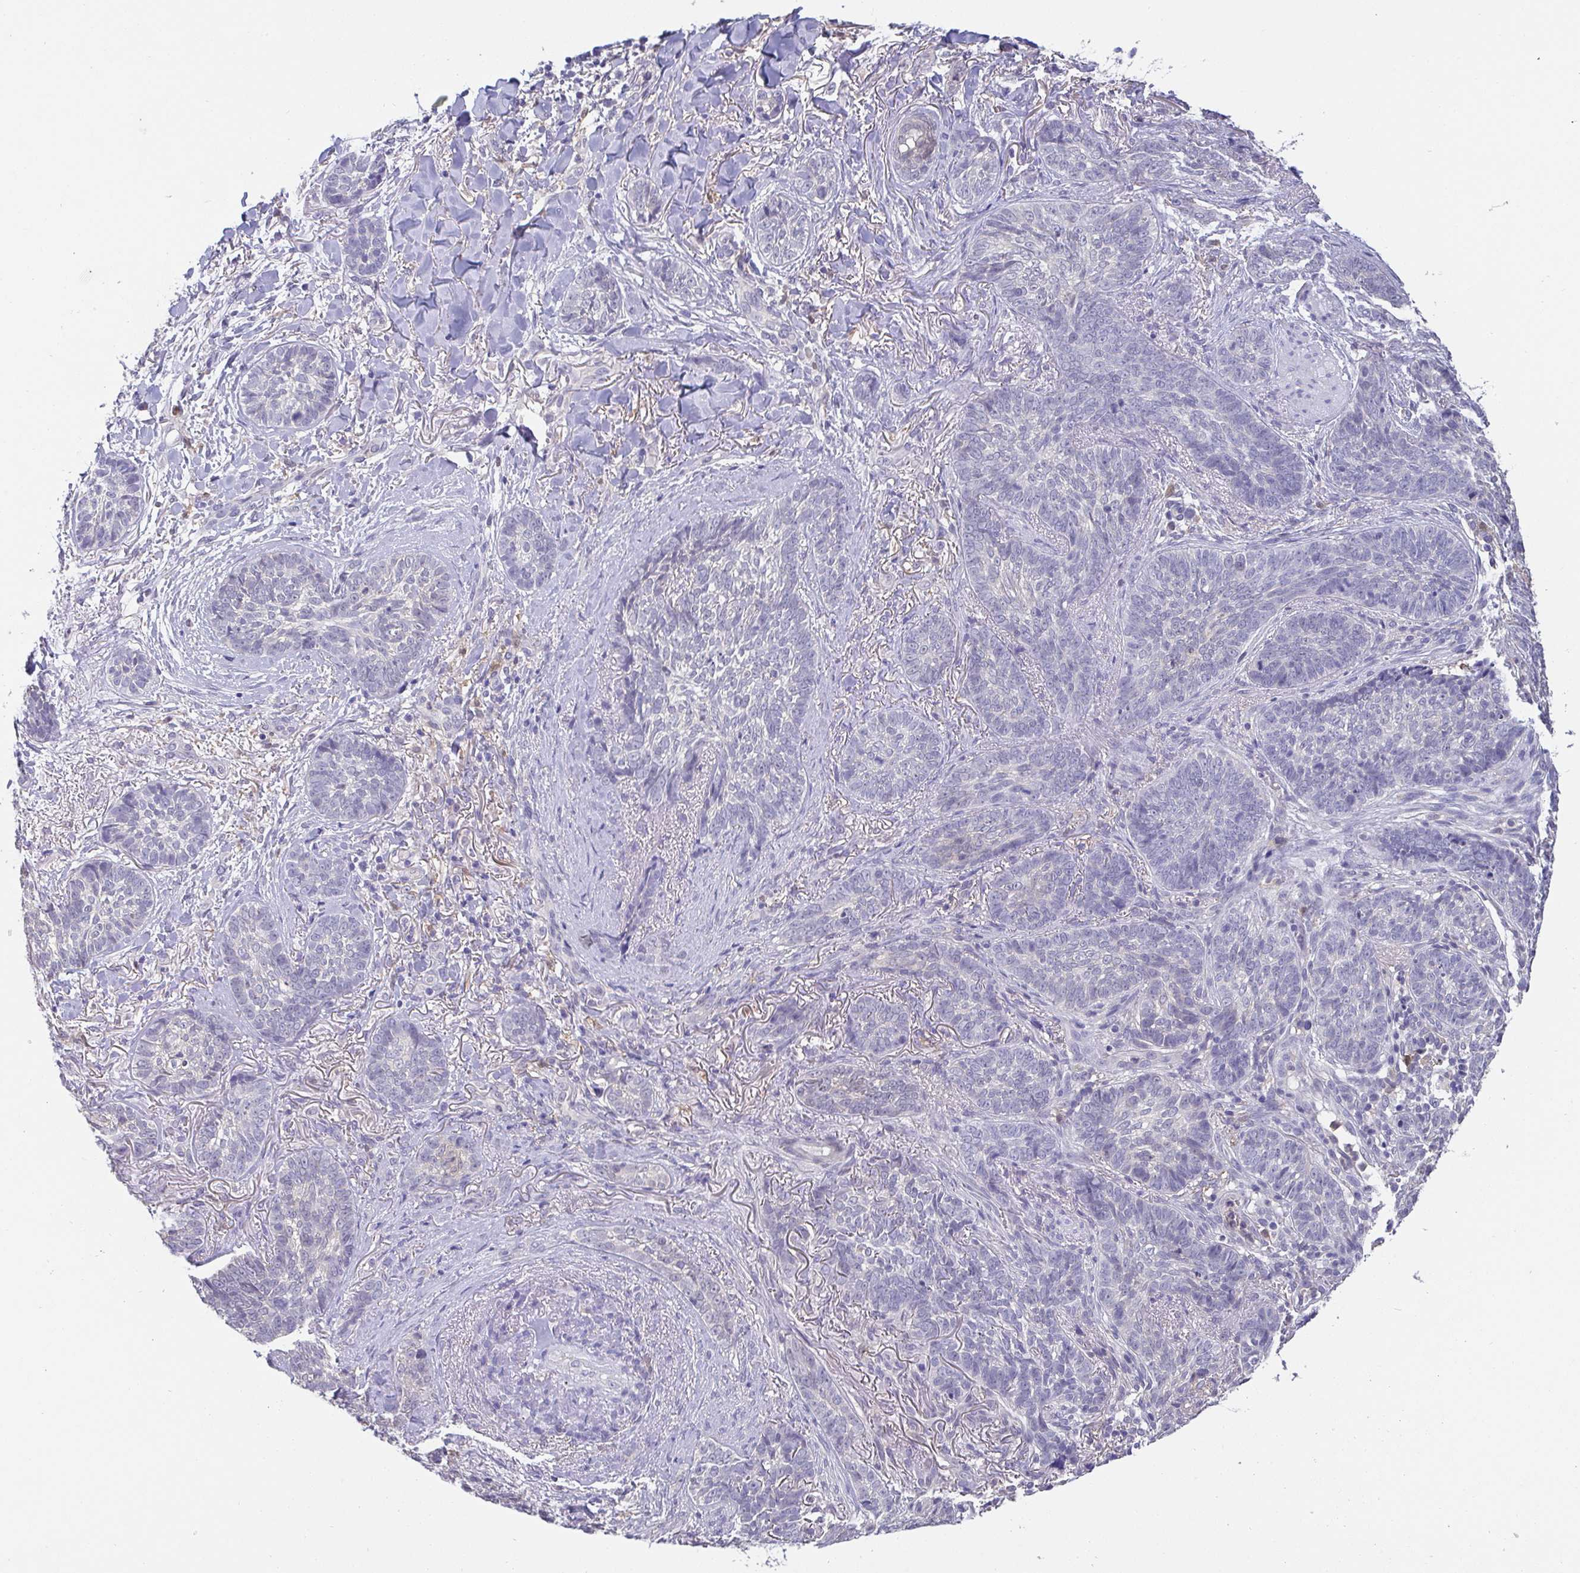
{"staining": {"intensity": "negative", "quantity": "none", "location": "none"}, "tissue": "skin cancer", "cell_type": "Tumor cells", "image_type": "cancer", "snomed": [{"axis": "morphology", "description": "Basal cell carcinoma"}, {"axis": "topography", "description": "Skin"}, {"axis": "topography", "description": "Skin of face"}], "caption": "Tumor cells are negative for protein expression in human basal cell carcinoma (skin).", "gene": "IDH1", "patient": {"sex": "male", "age": 88}}